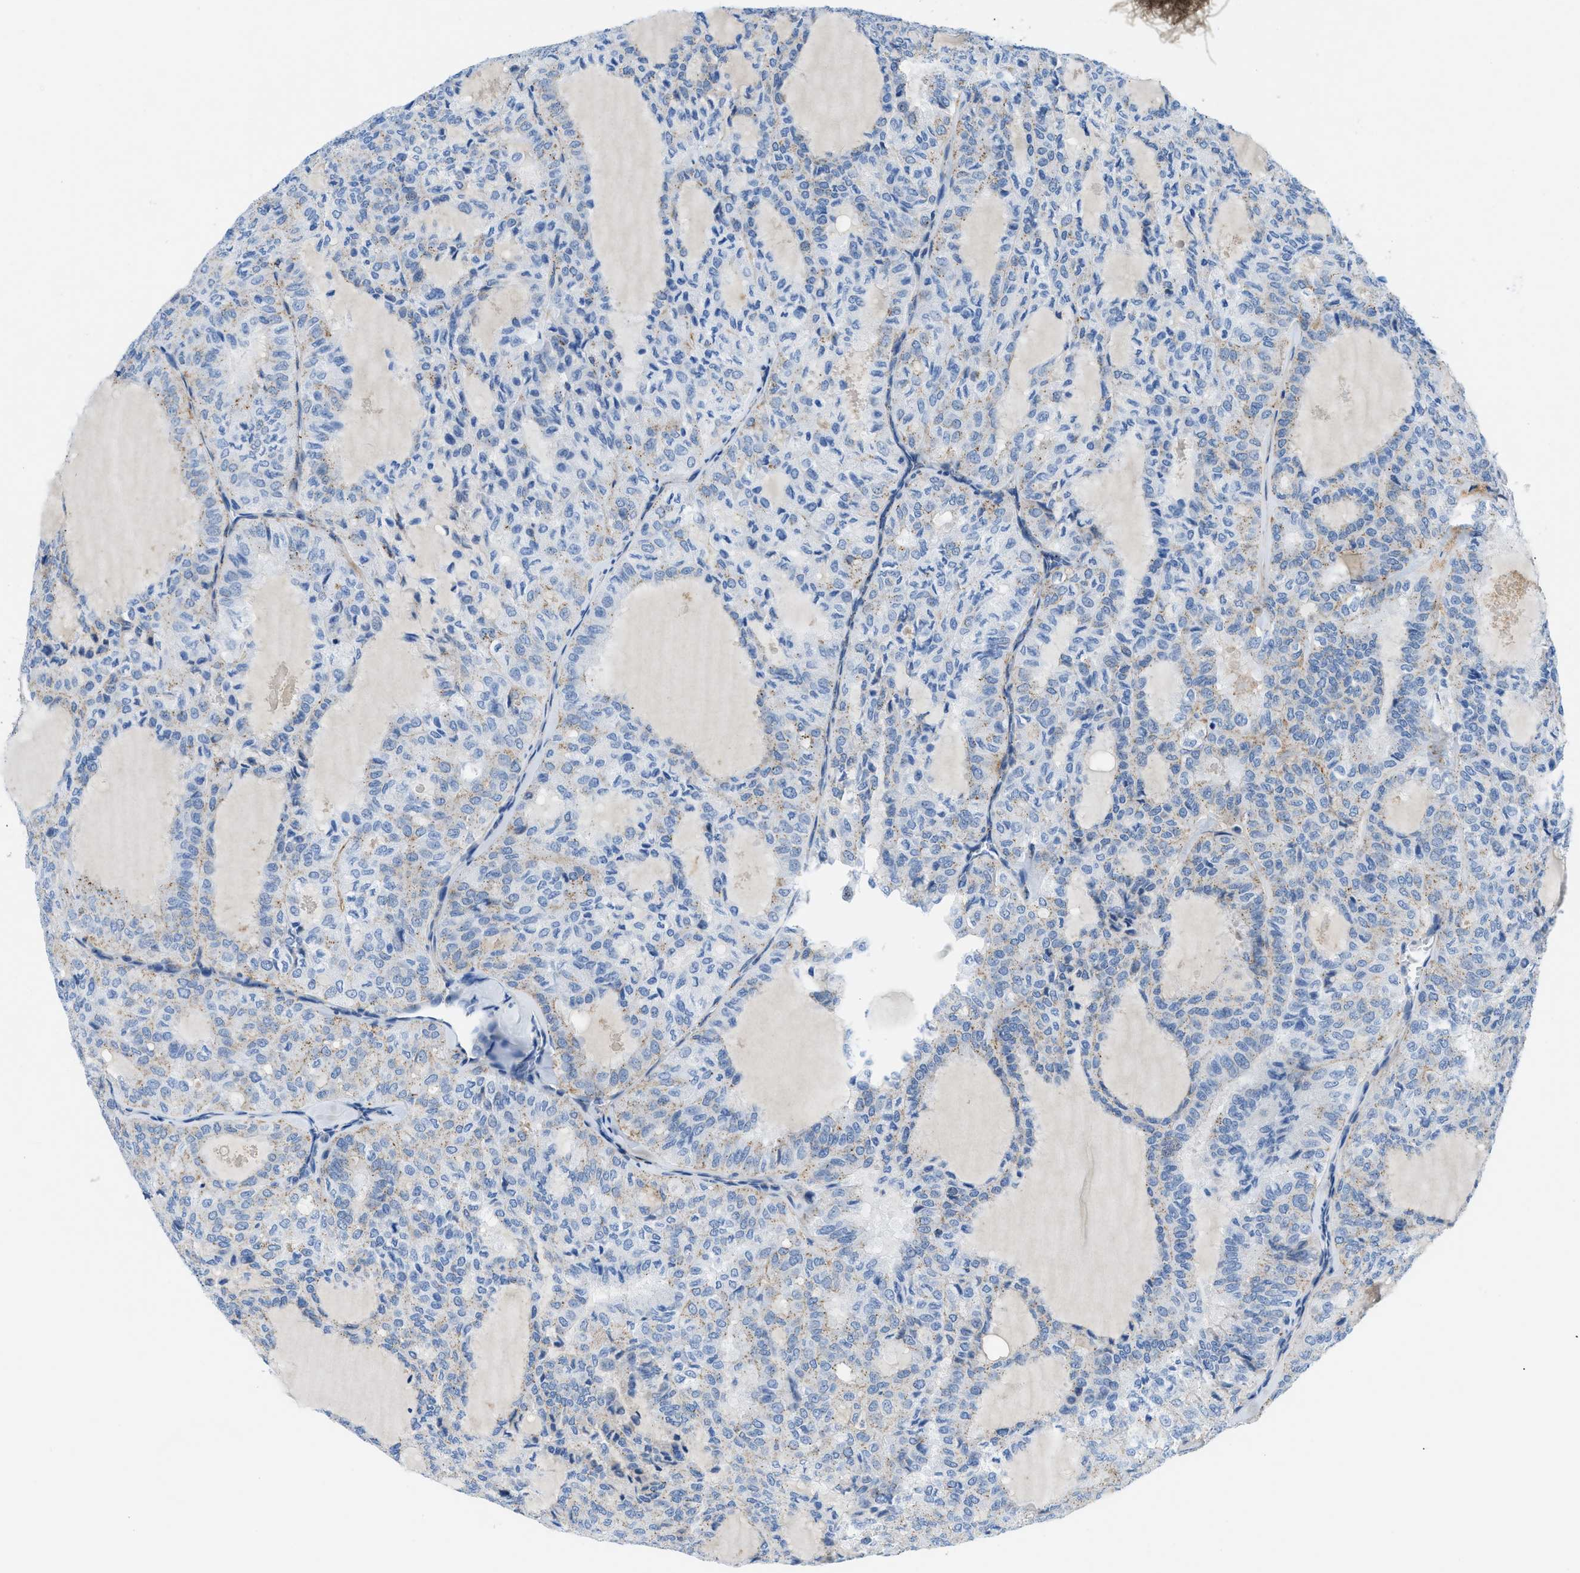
{"staining": {"intensity": "weak", "quantity": ">75%", "location": "cytoplasmic/membranous"}, "tissue": "thyroid cancer", "cell_type": "Tumor cells", "image_type": "cancer", "snomed": [{"axis": "morphology", "description": "Follicular adenoma carcinoma, NOS"}, {"axis": "topography", "description": "Thyroid gland"}], "caption": "A micrograph showing weak cytoplasmic/membranous positivity in about >75% of tumor cells in thyroid cancer, as visualized by brown immunohistochemical staining.", "gene": "FDCSP", "patient": {"sex": "male", "age": 75}}